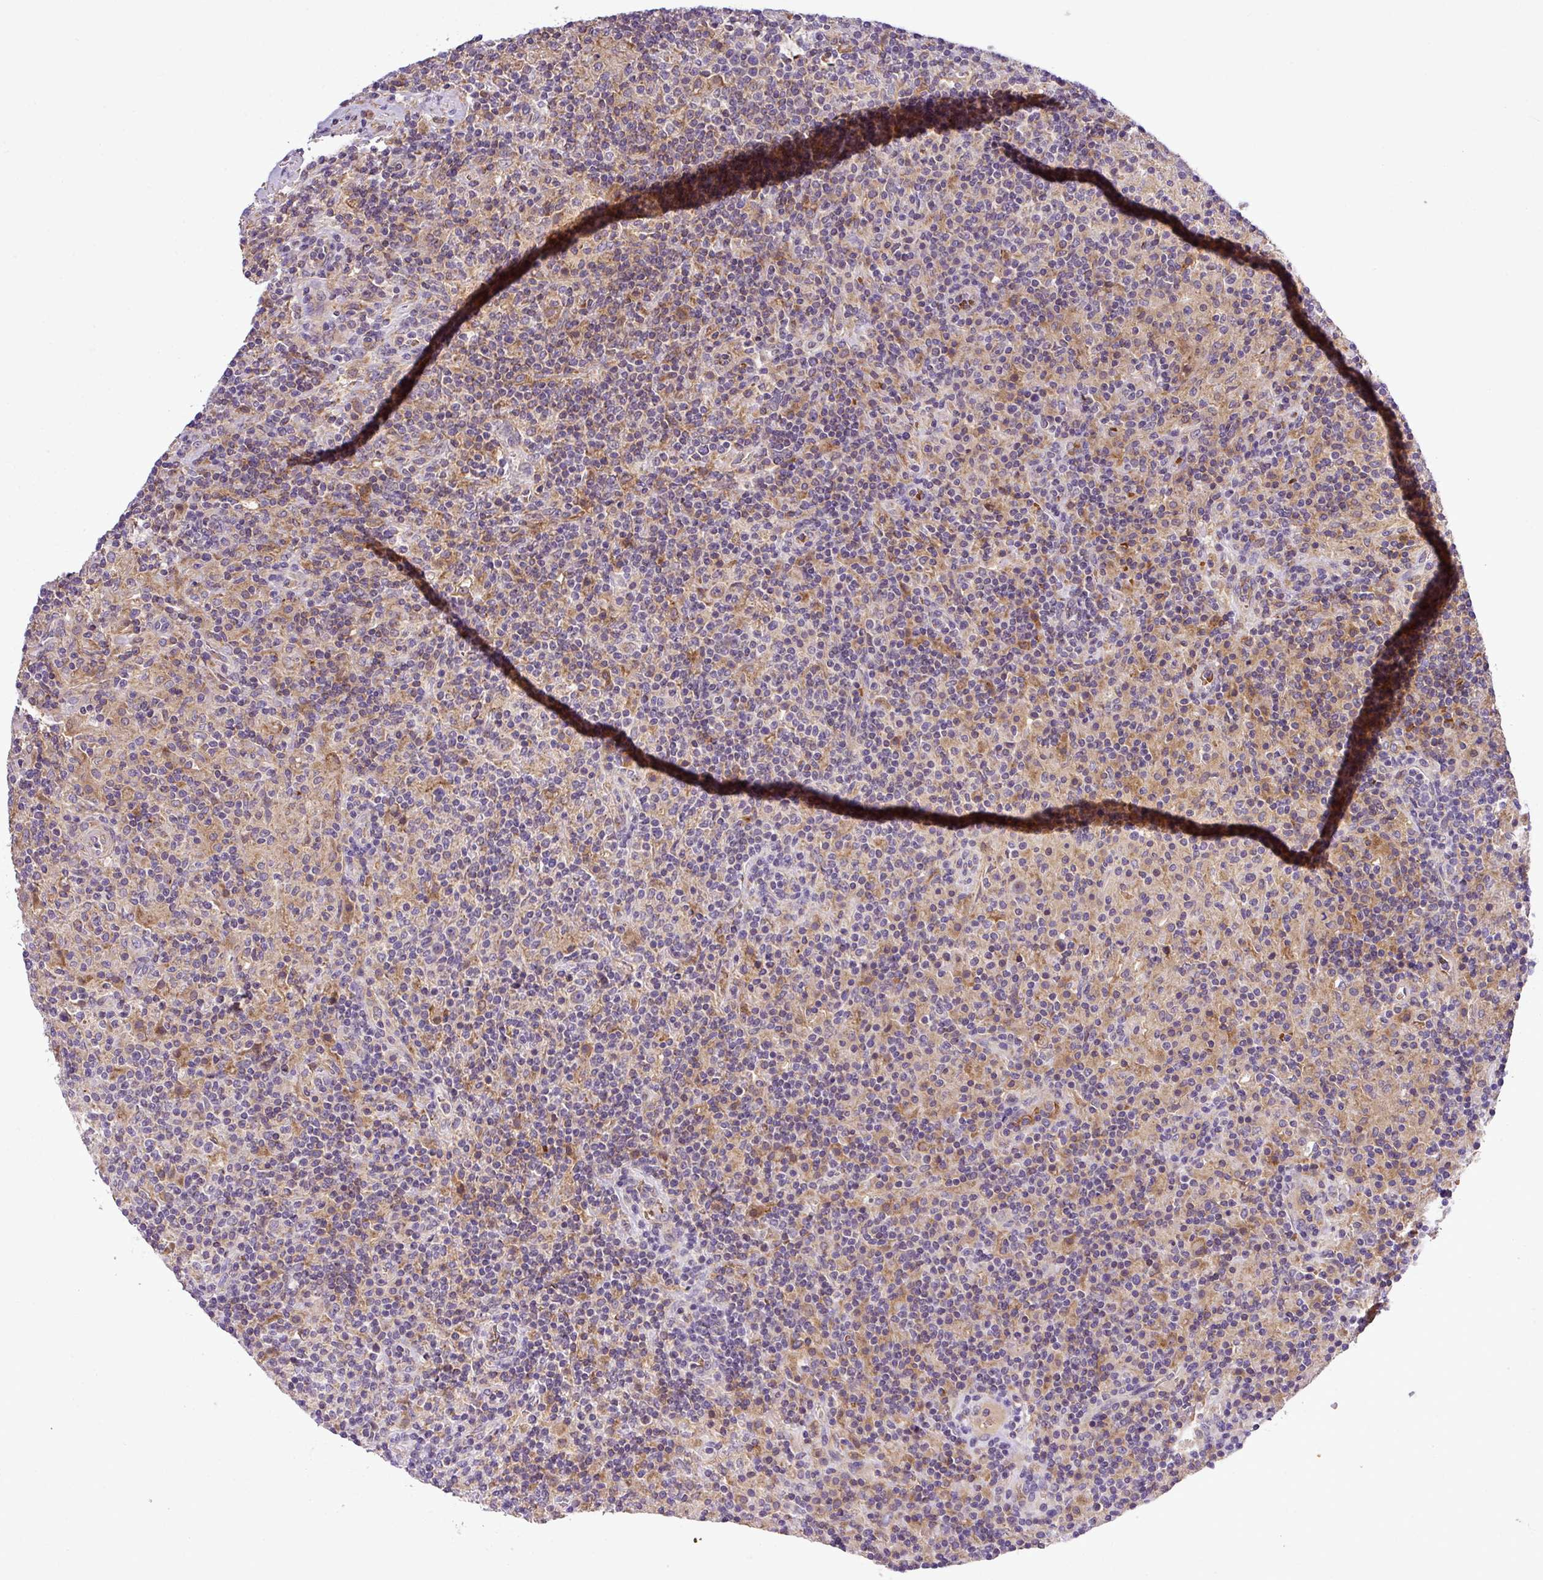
{"staining": {"intensity": "weak", "quantity": ">75%", "location": "cytoplasmic/membranous"}, "tissue": "lymphoma", "cell_type": "Tumor cells", "image_type": "cancer", "snomed": [{"axis": "morphology", "description": "Hodgkin's disease, NOS"}, {"axis": "topography", "description": "Lymph node"}], "caption": "DAB immunohistochemical staining of lymphoma shows weak cytoplasmic/membranous protein expression in approximately >75% of tumor cells.", "gene": "ZNF513", "patient": {"sex": "male", "age": 70}}